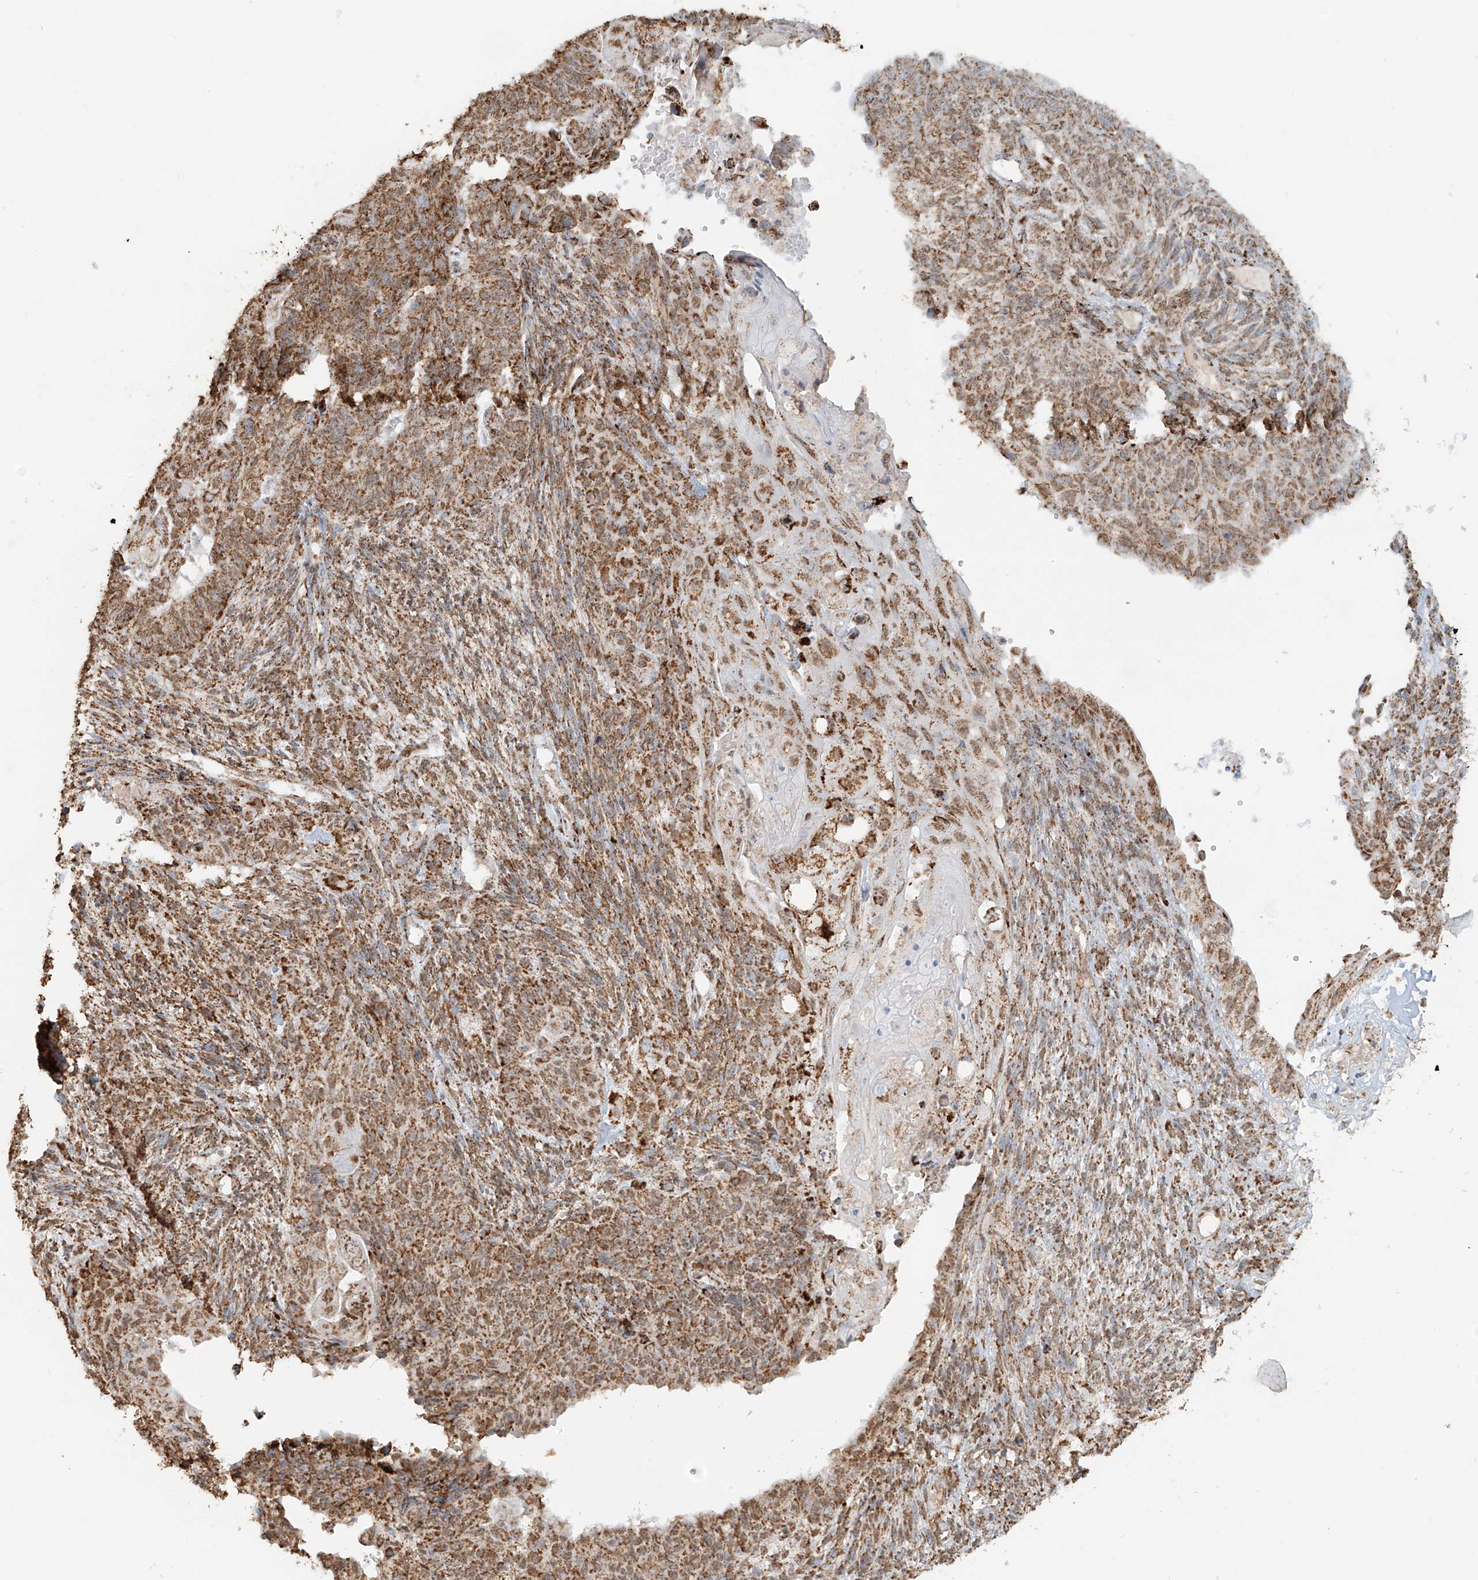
{"staining": {"intensity": "moderate", "quantity": ">75%", "location": "cytoplasmic/membranous"}, "tissue": "endometrial cancer", "cell_type": "Tumor cells", "image_type": "cancer", "snomed": [{"axis": "morphology", "description": "Adenocarcinoma, NOS"}, {"axis": "topography", "description": "Endometrium"}], "caption": "Tumor cells reveal moderate cytoplasmic/membranous staining in approximately >75% of cells in adenocarcinoma (endometrial).", "gene": "MIPEP", "patient": {"sex": "female", "age": 32}}